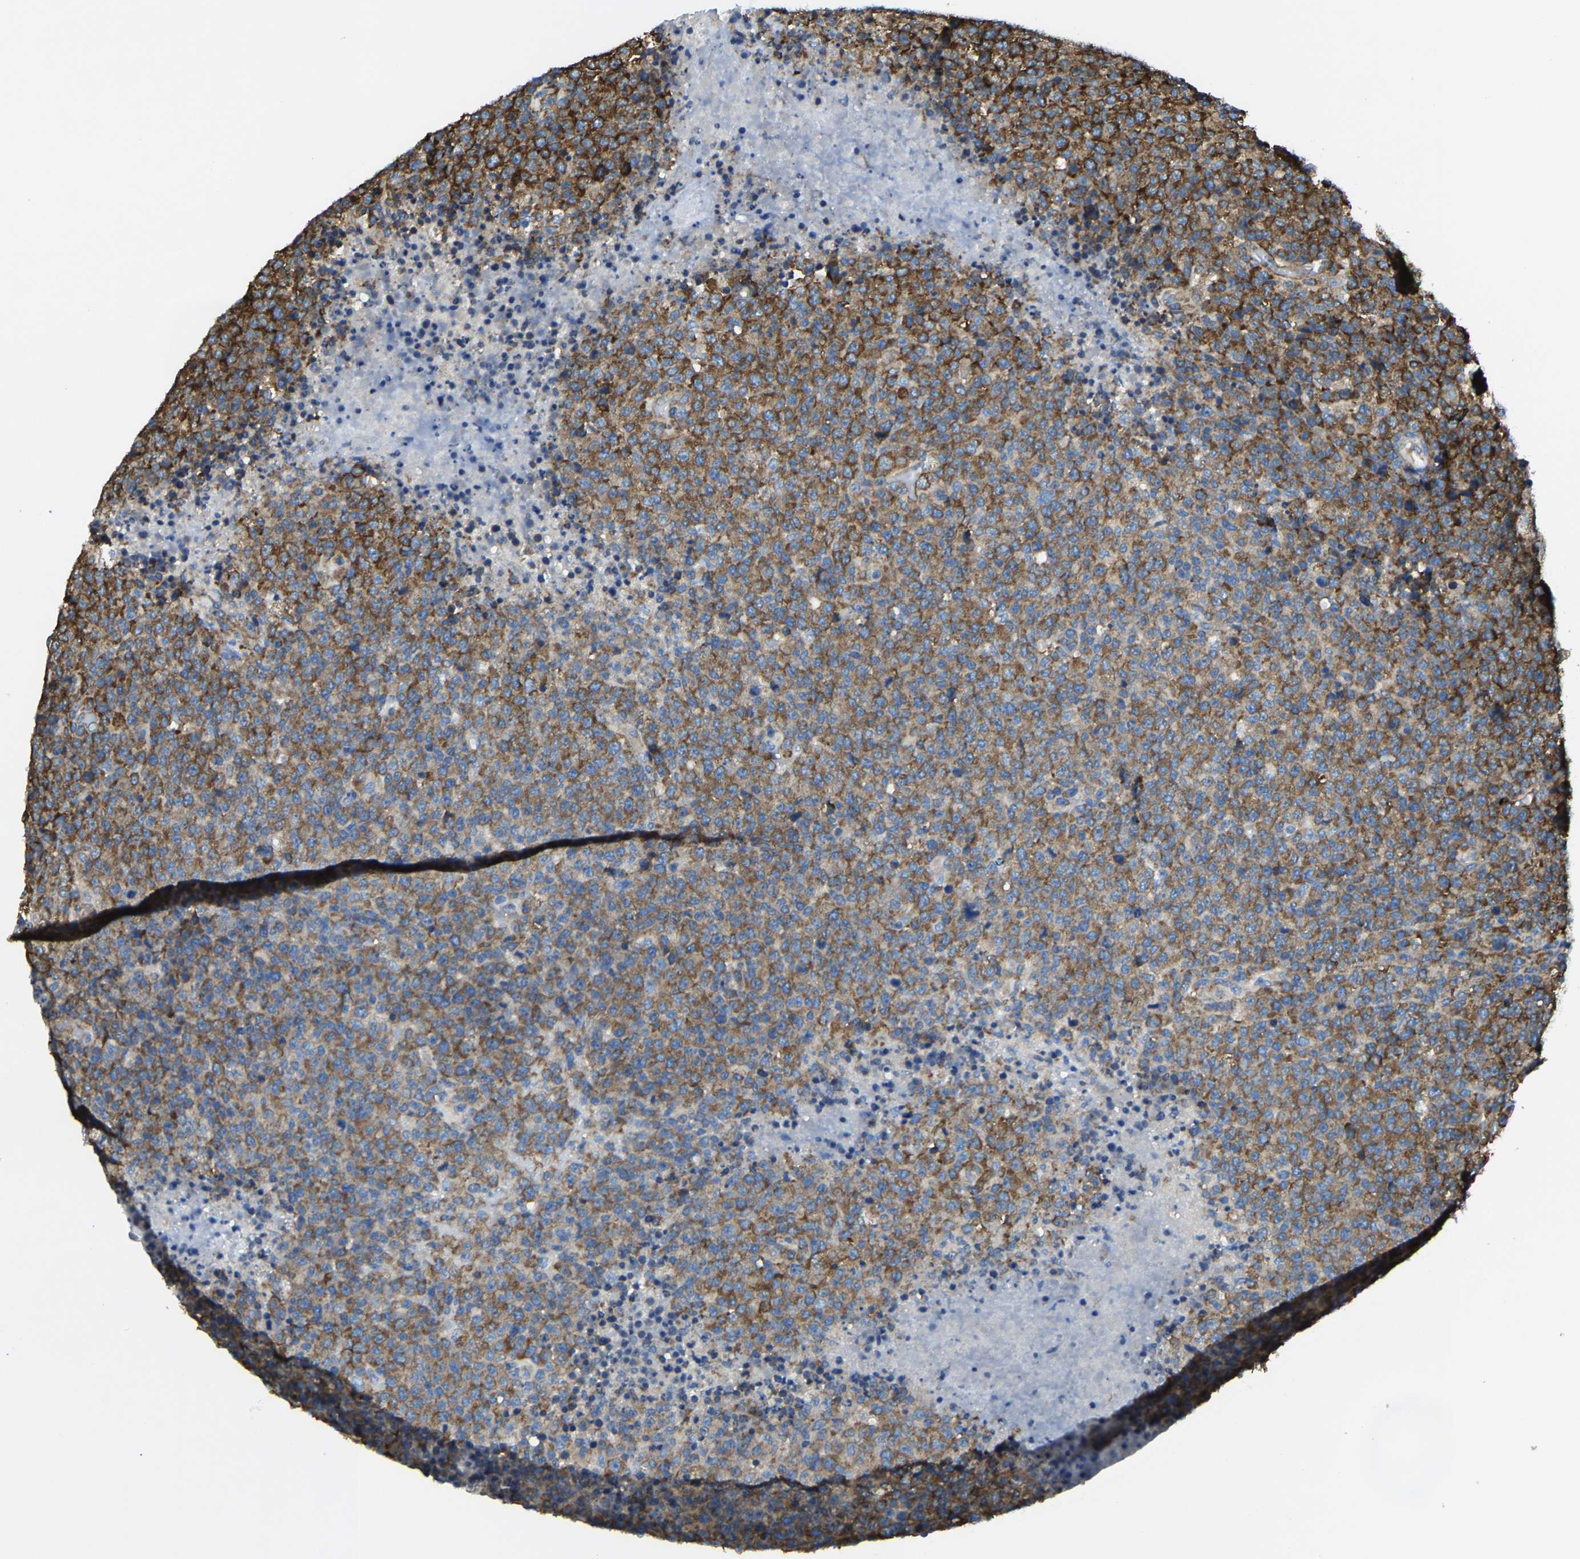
{"staining": {"intensity": "strong", "quantity": ">75%", "location": "cytoplasmic/membranous"}, "tissue": "lymphoma", "cell_type": "Tumor cells", "image_type": "cancer", "snomed": [{"axis": "morphology", "description": "Malignant lymphoma, non-Hodgkin's type, High grade"}, {"axis": "topography", "description": "Lymph node"}], "caption": "Protein analysis of lymphoma tissue exhibits strong cytoplasmic/membranous expression in about >75% of tumor cells. The staining was performed using DAB (3,3'-diaminobenzidine) to visualize the protein expression in brown, while the nuclei were stained in blue with hematoxylin (Magnification: 20x).", "gene": "G3BP2", "patient": {"sex": "male", "age": 13}}